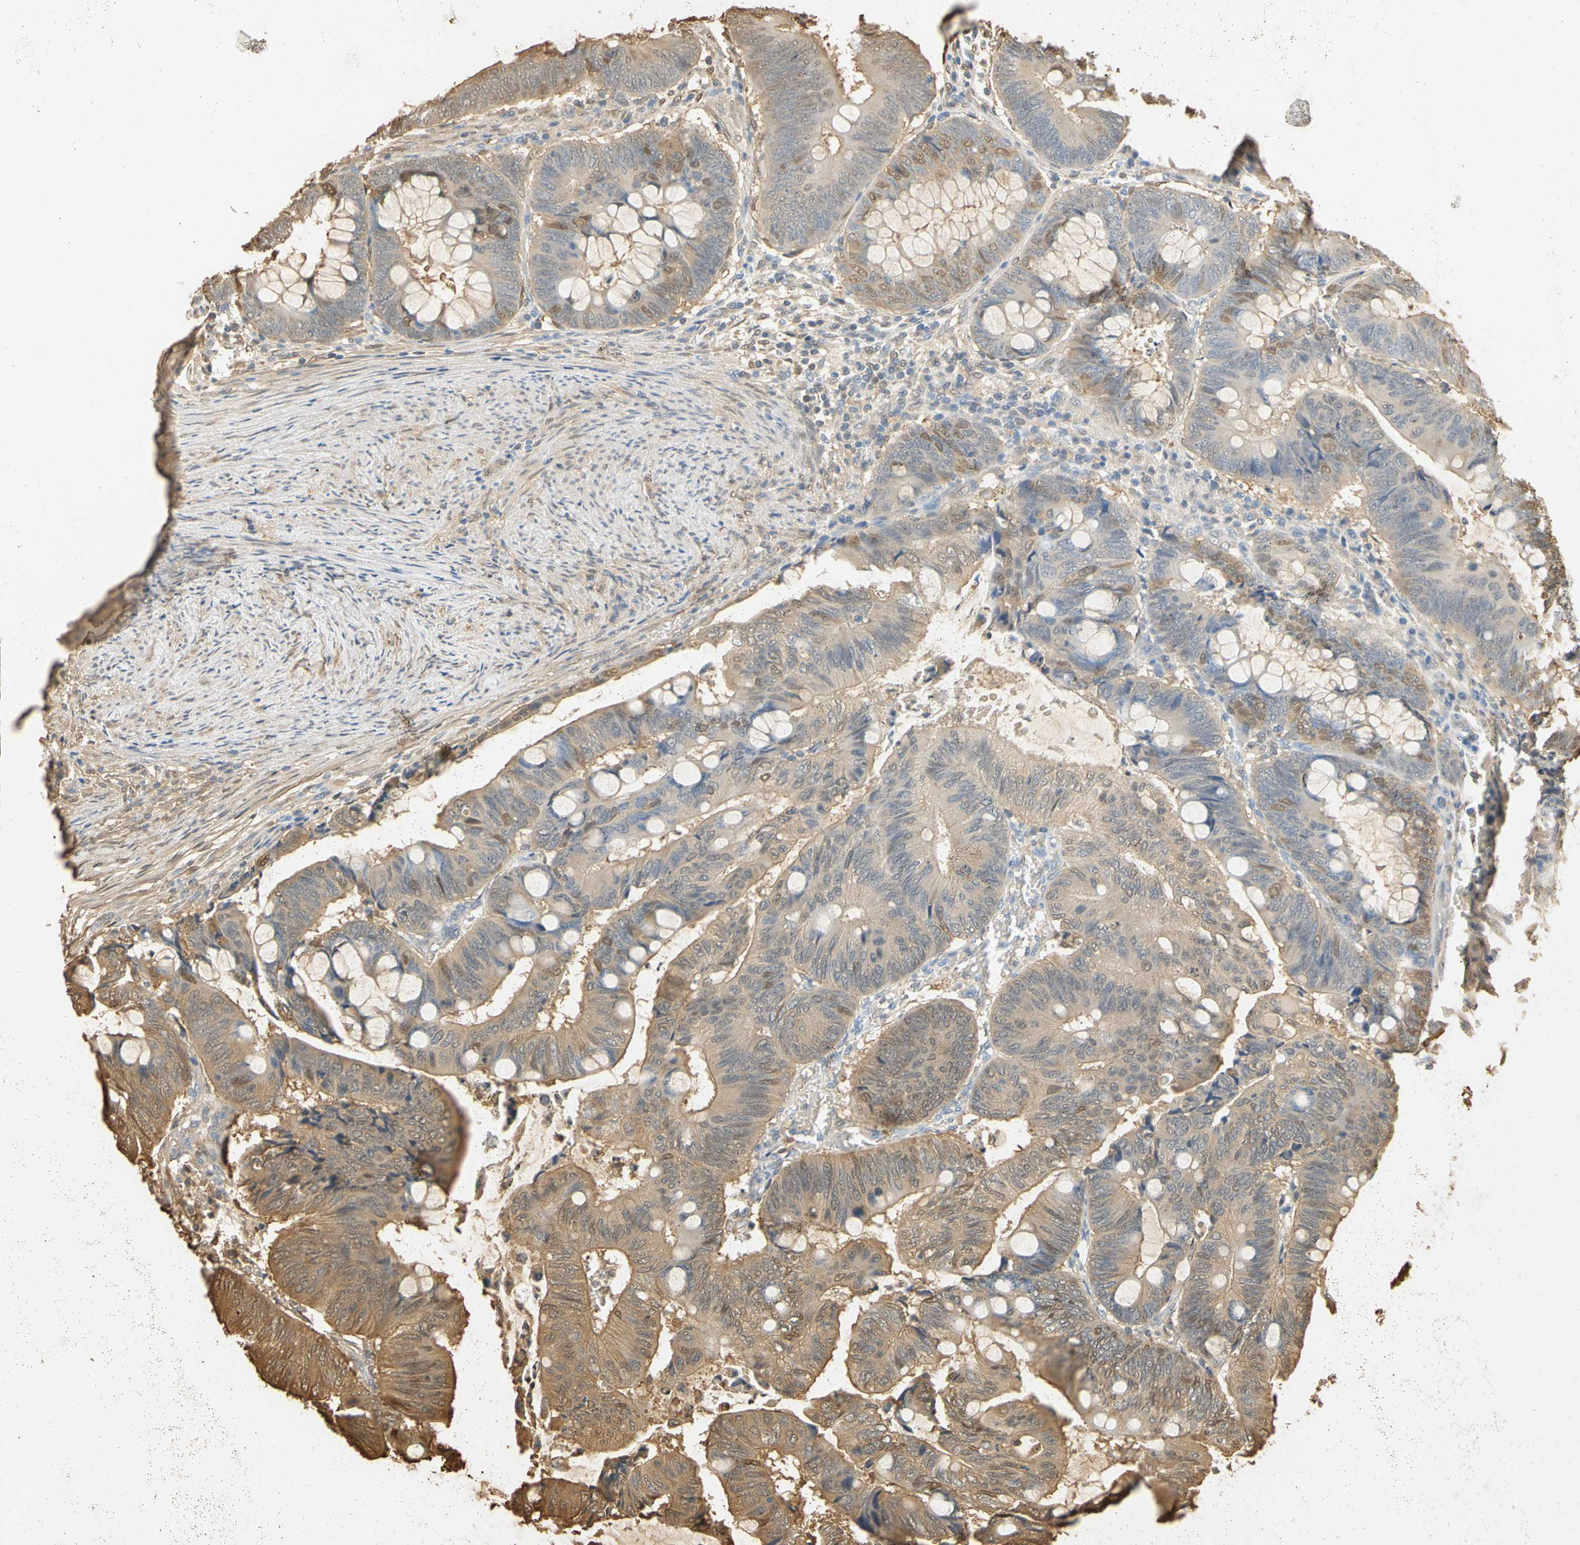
{"staining": {"intensity": "moderate", "quantity": ">75%", "location": "cytoplasmic/membranous,nuclear"}, "tissue": "colorectal cancer", "cell_type": "Tumor cells", "image_type": "cancer", "snomed": [{"axis": "morphology", "description": "Normal tissue, NOS"}, {"axis": "morphology", "description": "Adenocarcinoma, NOS"}, {"axis": "topography", "description": "Rectum"}, {"axis": "topography", "description": "Peripheral nerve tissue"}], "caption": "Immunohistochemical staining of colorectal adenocarcinoma demonstrates moderate cytoplasmic/membranous and nuclear protein expression in approximately >75% of tumor cells.", "gene": "S100A6", "patient": {"sex": "male", "age": 92}}